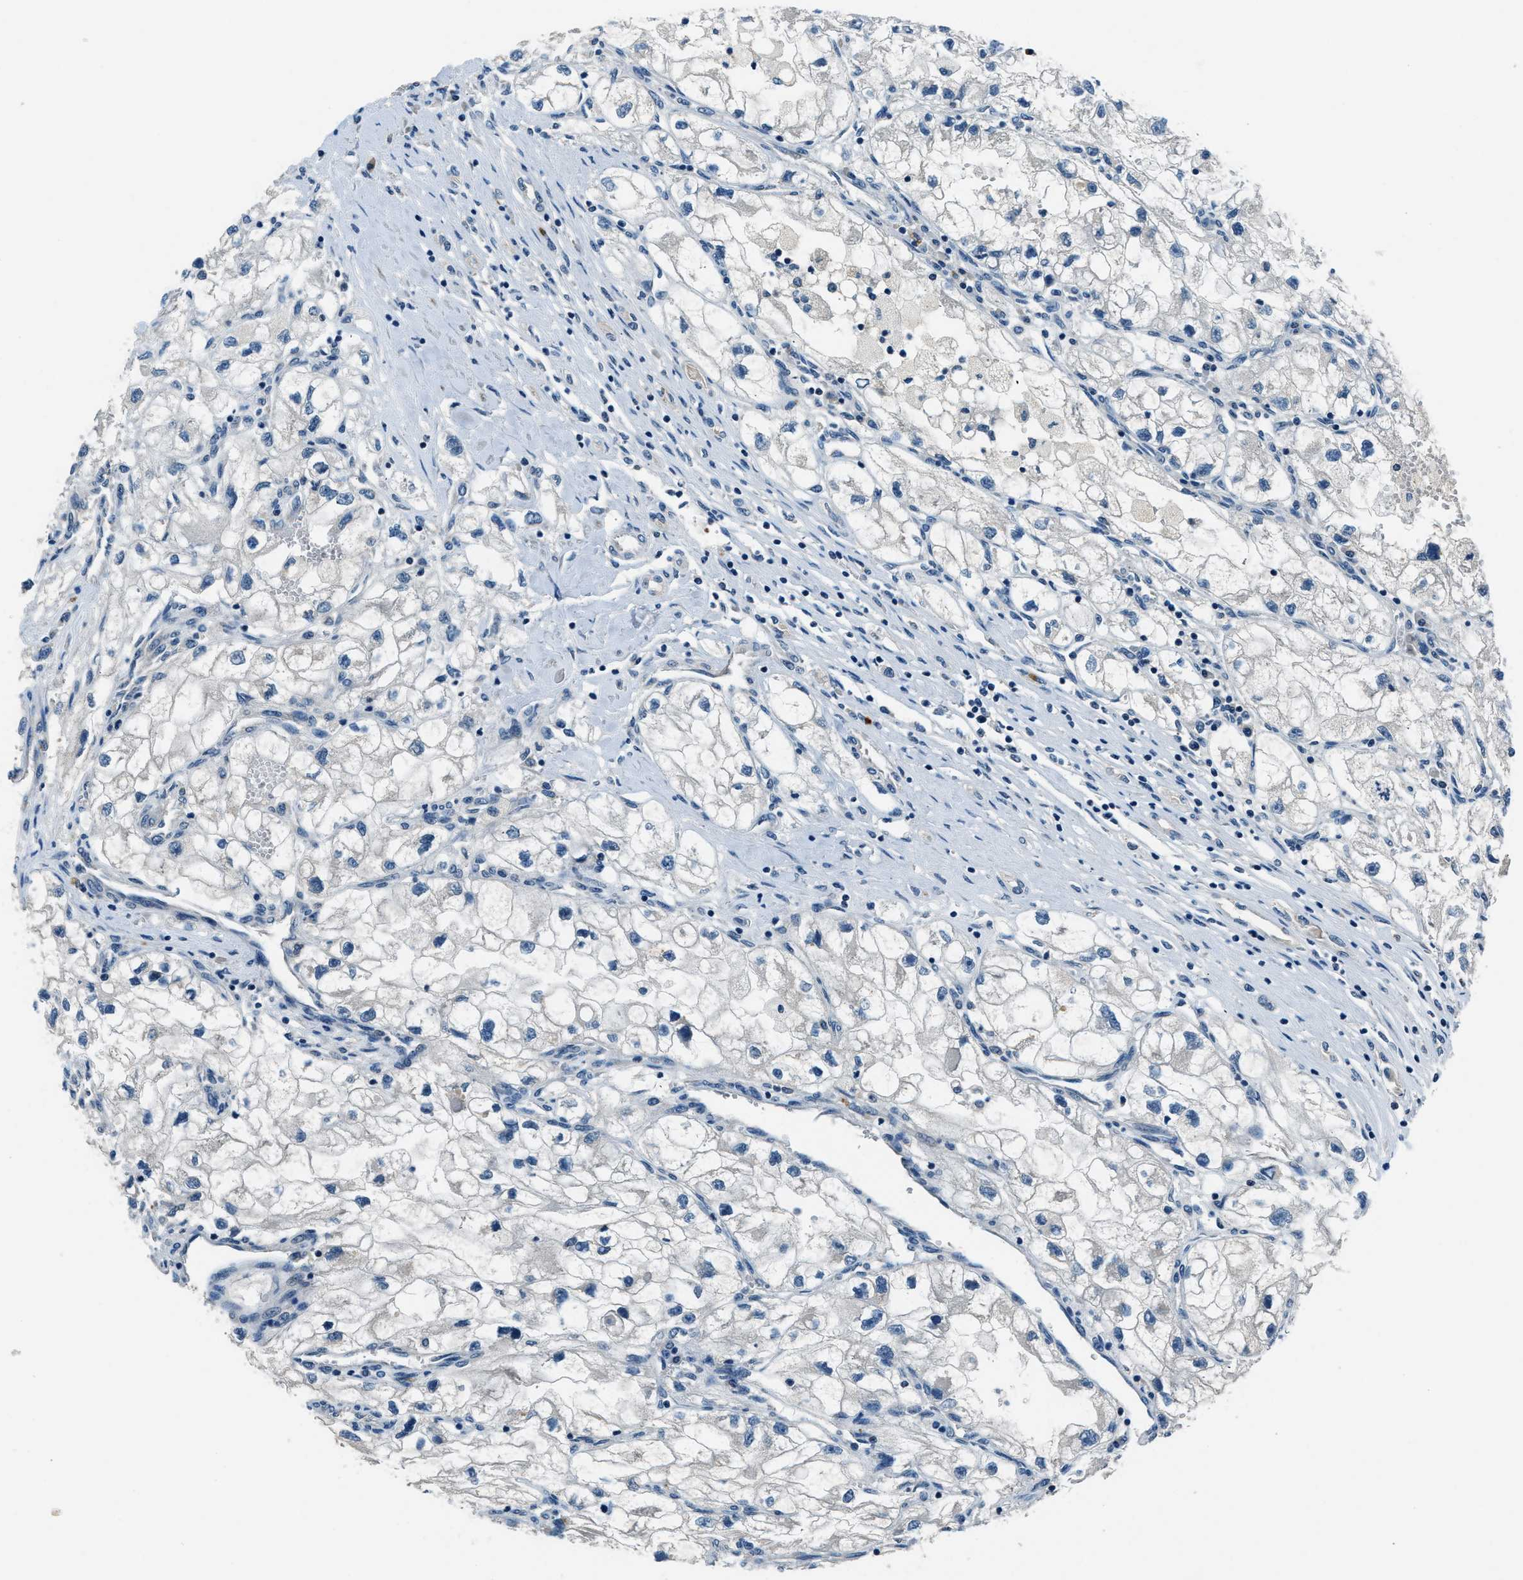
{"staining": {"intensity": "negative", "quantity": "none", "location": "none"}, "tissue": "renal cancer", "cell_type": "Tumor cells", "image_type": "cancer", "snomed": [{"axis": "morphology", "description": "Adenocarcinoma, NOS"}, {"axis": "topography", "description": "Kidney"}], "caption": "A micrograph of renal cancer stained for a protein reveals no brown staining in tumor cells. The staining is performed using DAB brown chromogen with nuclei counter-stained in using hematoxylin.", "gene": "NME8", "patient": {"sex": "female", "age": 70}}